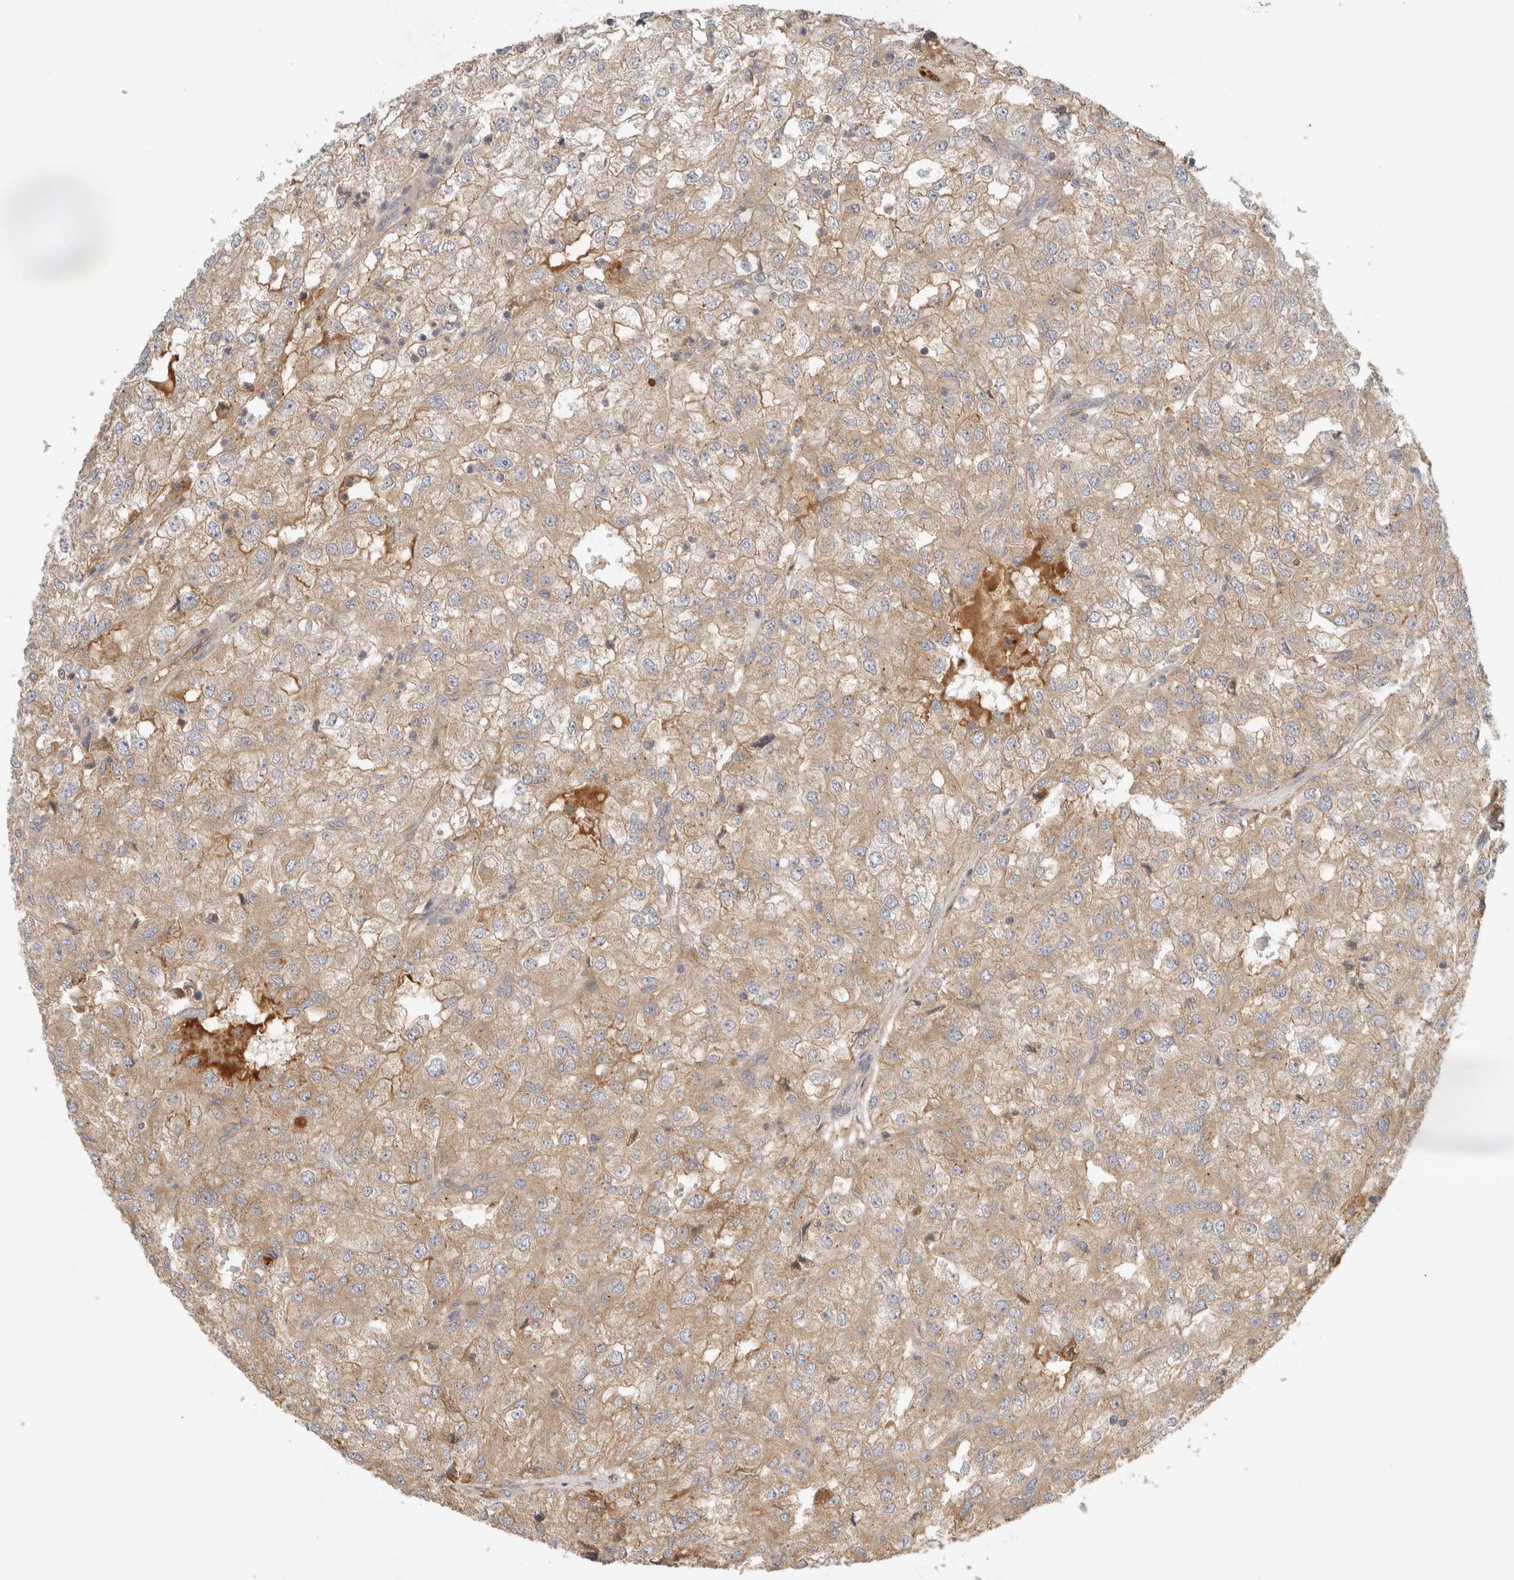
{"staining": {"intensity": "weak", "quantity": ">75%", "location": "cytoplasmic/membranous"}, "tissue": "renal cancer", "cell_type": "Tumor cells", "image_type": "cancer", "snomed": [{"axis": "morphology", "description": "Adenocarcinoma, NOS"}, {"axis": "topography", "description": "Kidney"}], "caption": "This is a photomicrograph of immunohistochemistry staining of renal cancer, which shows weak expression in the cytoplasmic/membranous of tumor cells.", "gene": "ARMC9", "patient": {"sex": "female", "age": 54}}